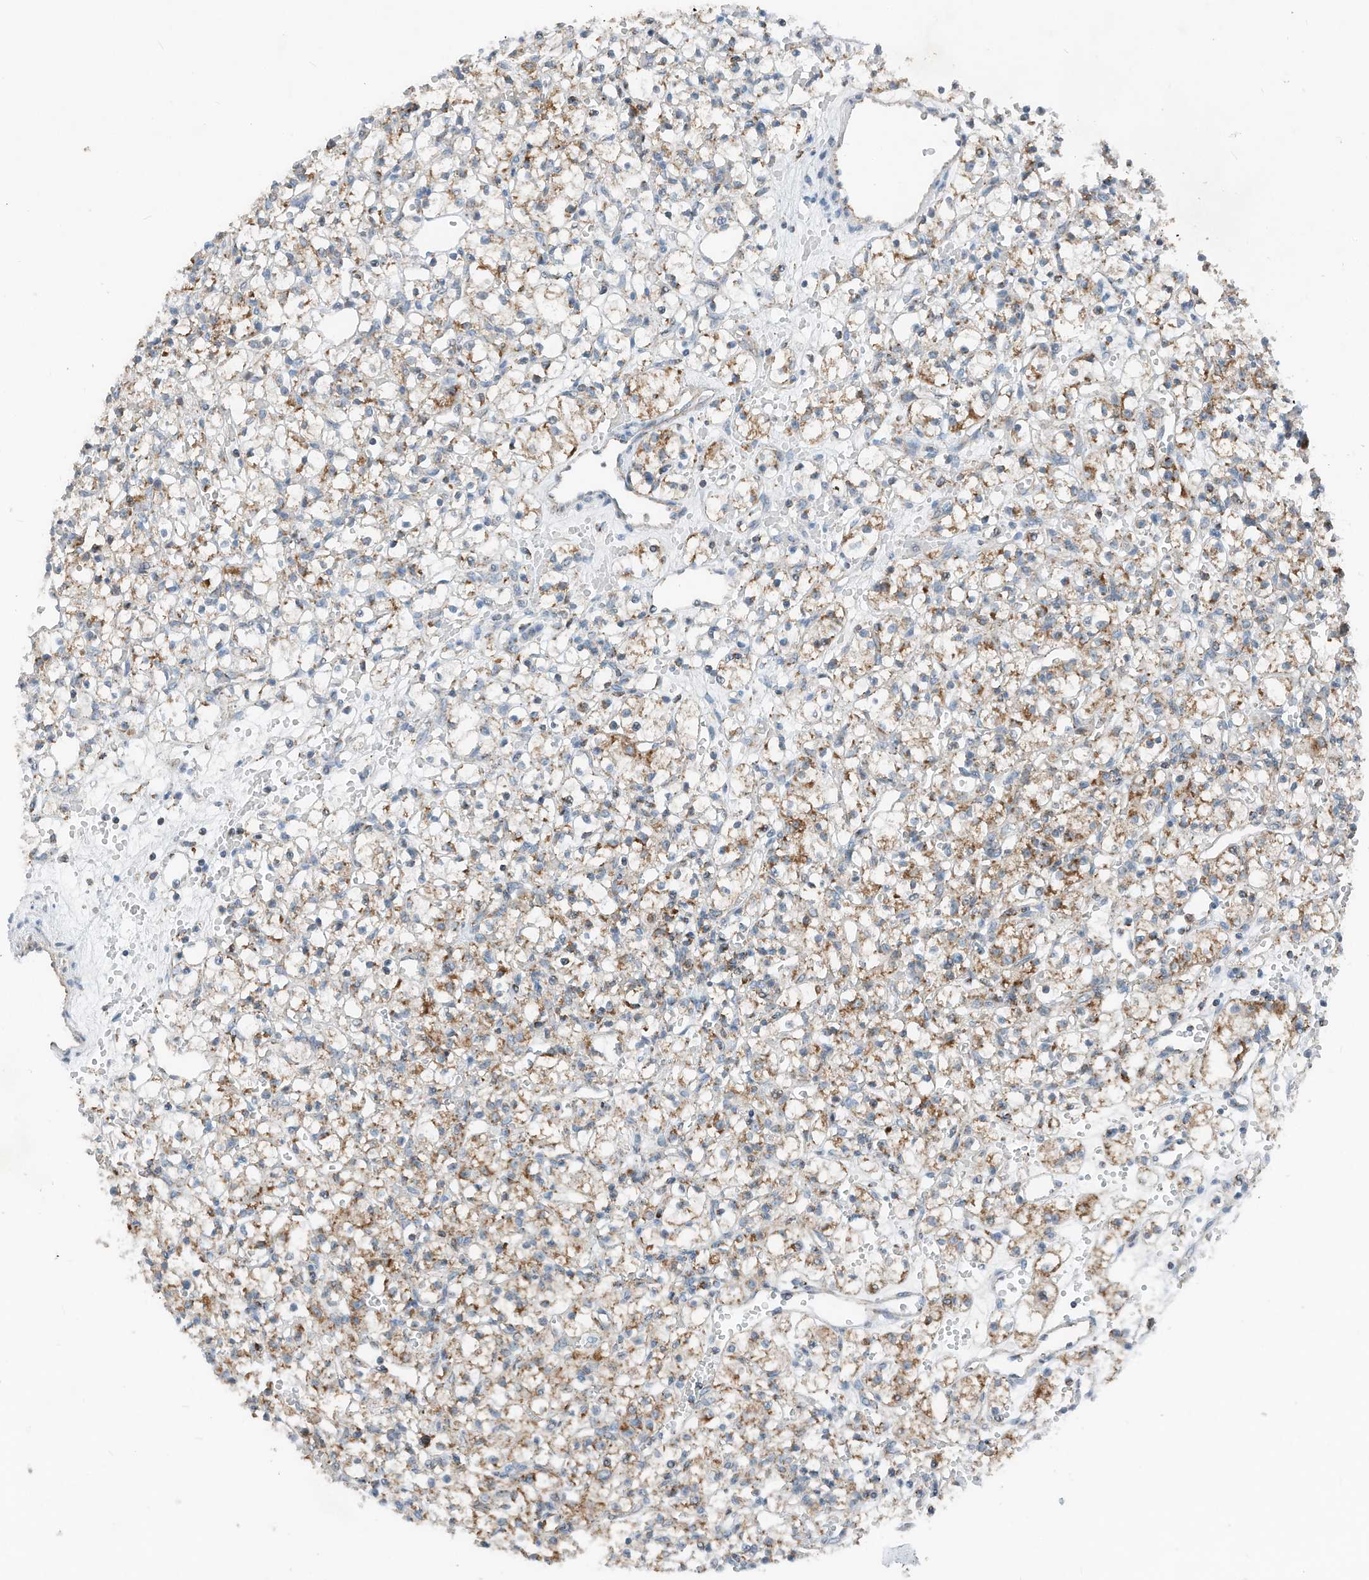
{"staining": {"intensity": "moderate", "quantity": "25%-75%", "location": "cytoplasmic/membranous"}, "tissue": "renal cancer", "cell_type": "Tumor cells", "image_type": "cancer", "snomed": [{"axis": "morphology", "description": "Adenocarcinoma, NOS"}, {"axis": "topography", "description": "Kidney"}], "caption": "Renal adenocarcinoma stained for a protein (brown) exhibits moderate cytoplasmic/membranous positive positivity in about 25%-75% of tumor cells.", "gene": "RMND1", "patient": {"sex": "female", "age": 59}}